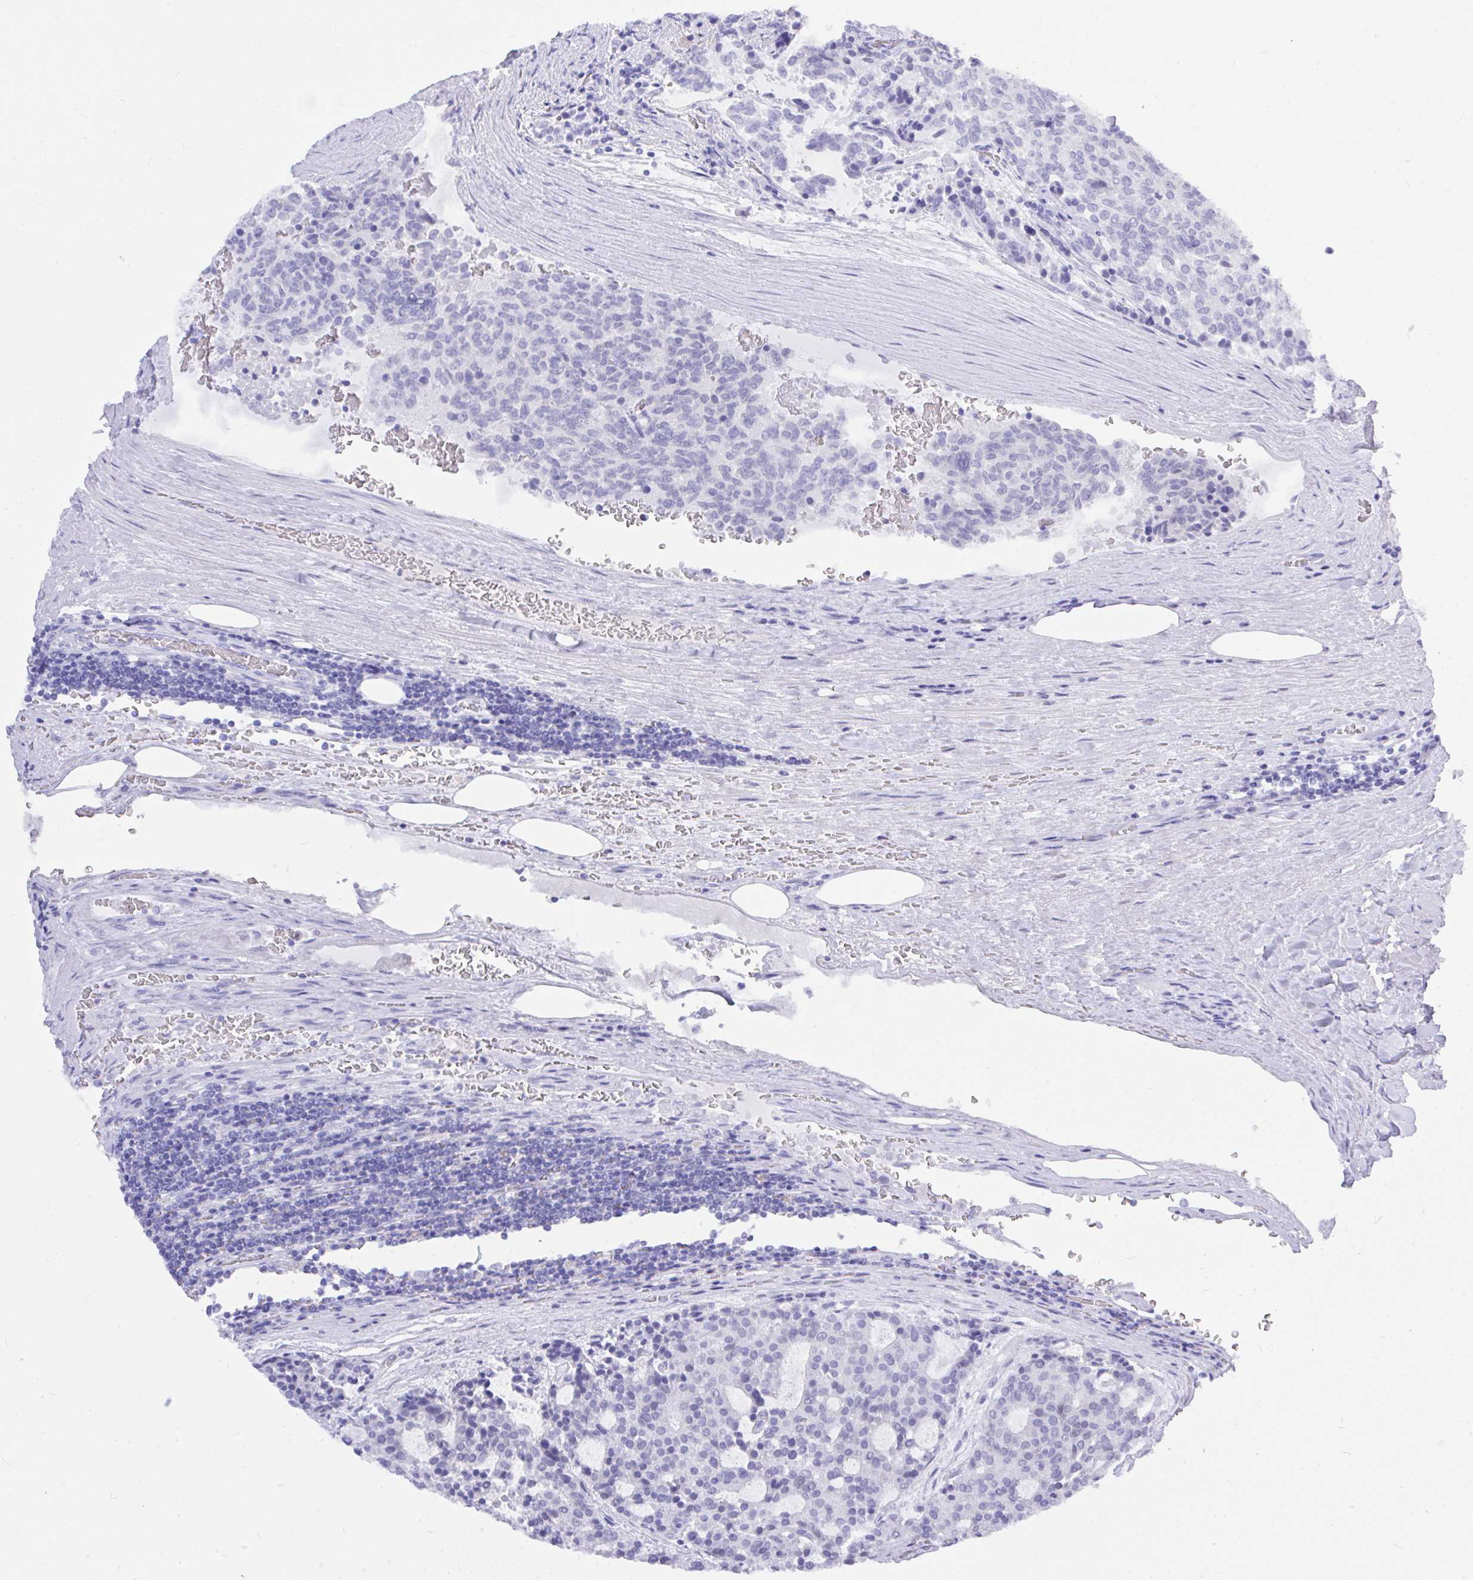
{"staining": {"intensity": "negative", "quantity": "none", "location": "none"}, "tissue": "carcinoid", "cell_type": "Tumor cells", "image_type": "cancer", "snomed": [{"axis": "morphology", "description": "Carcinoid, malignant, NOS"}, {"axis": "topography", "description": "Pancreas"}], "caption": "A high-resolution micrograph shows immunohistochemistry staining of carcinoid, which displays no significant staining in tumor cells.", "gene": "MS4A12", "patient": {"sex": "female", "age": 54}}